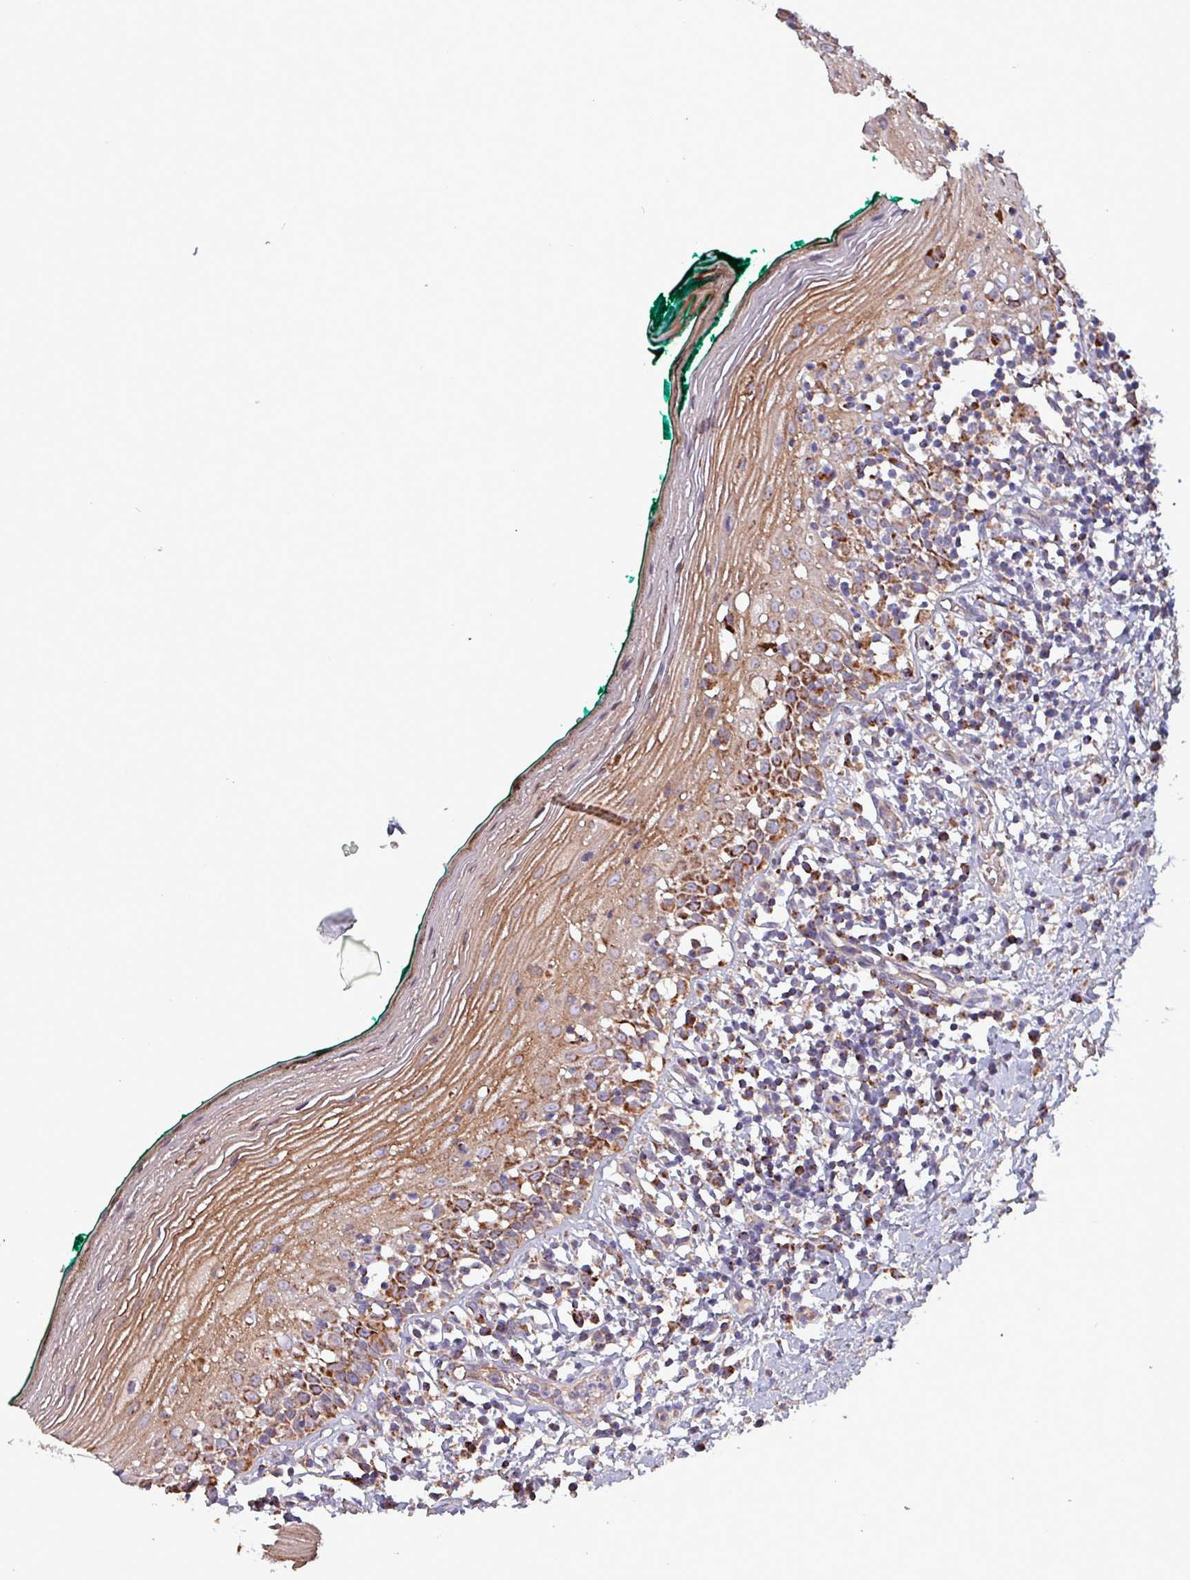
{"staining": {"intensity": "strong", "quantity": "25%-75%", "location": "cytoplasmic/membranous"}, "tissue": "oral mucosa", "cell_type": "Squamous epithelial cells", "image_type": "normal", "snomed": [{"axis": "morphology", "description": "Normal tissue, NOS"}, {"axis": "topography", "description": "Oral tissue"}], "caption": "Protein expression analysis of normal human oral mucosa reveals strong cytoplasmic/membranous positivity in about 25%-75% of squamous epithelial cells.", "gene": "ZNF322", "patient": {"sex": "female", "age": 83}}